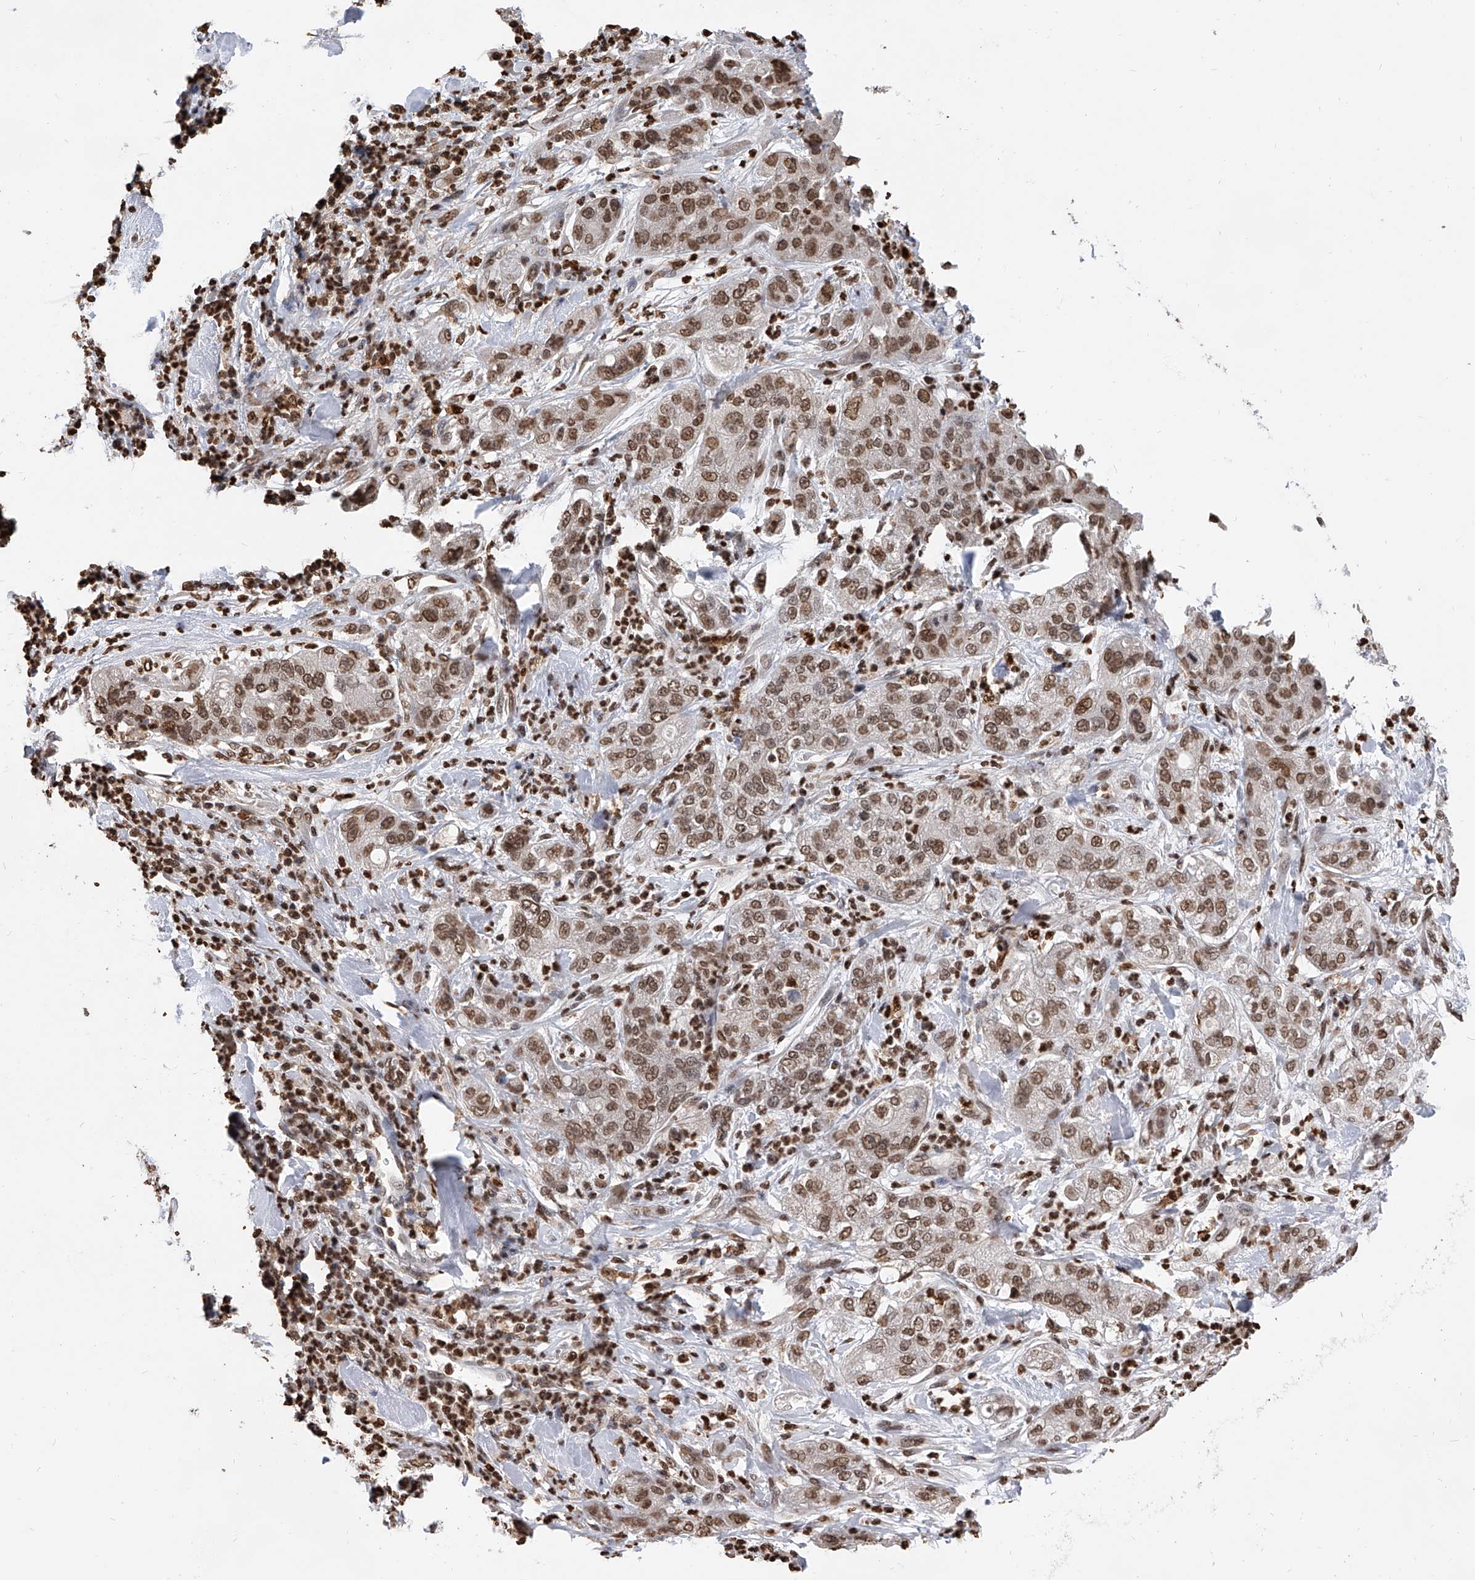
{"staining": {"intensity": "moderate", "quantity": ">75%", "location": "nuclear"}, "tissue": "pancreatic cancer", "cell_type": "Tumor cells", "image_type": "cancer", "snomed": [{"axis": "morphology", "description": "Adenocarcinoma, NOS"}, {"axis": "topography", "description": "Pancreas"}], "caption": "A medium amount of moderate nuclear staining is identified in about >75% of tumor cells in pancreatic cancer (adenocarcinoma) tissue. Using DAB (3,3'-diaminobenzidine) (brown) and hematoxylin (blue) stains, captured at high magnification using brightfield microscopy.", "gene": "CFAP410", "patient": {"sex": "female", "age": 78}}